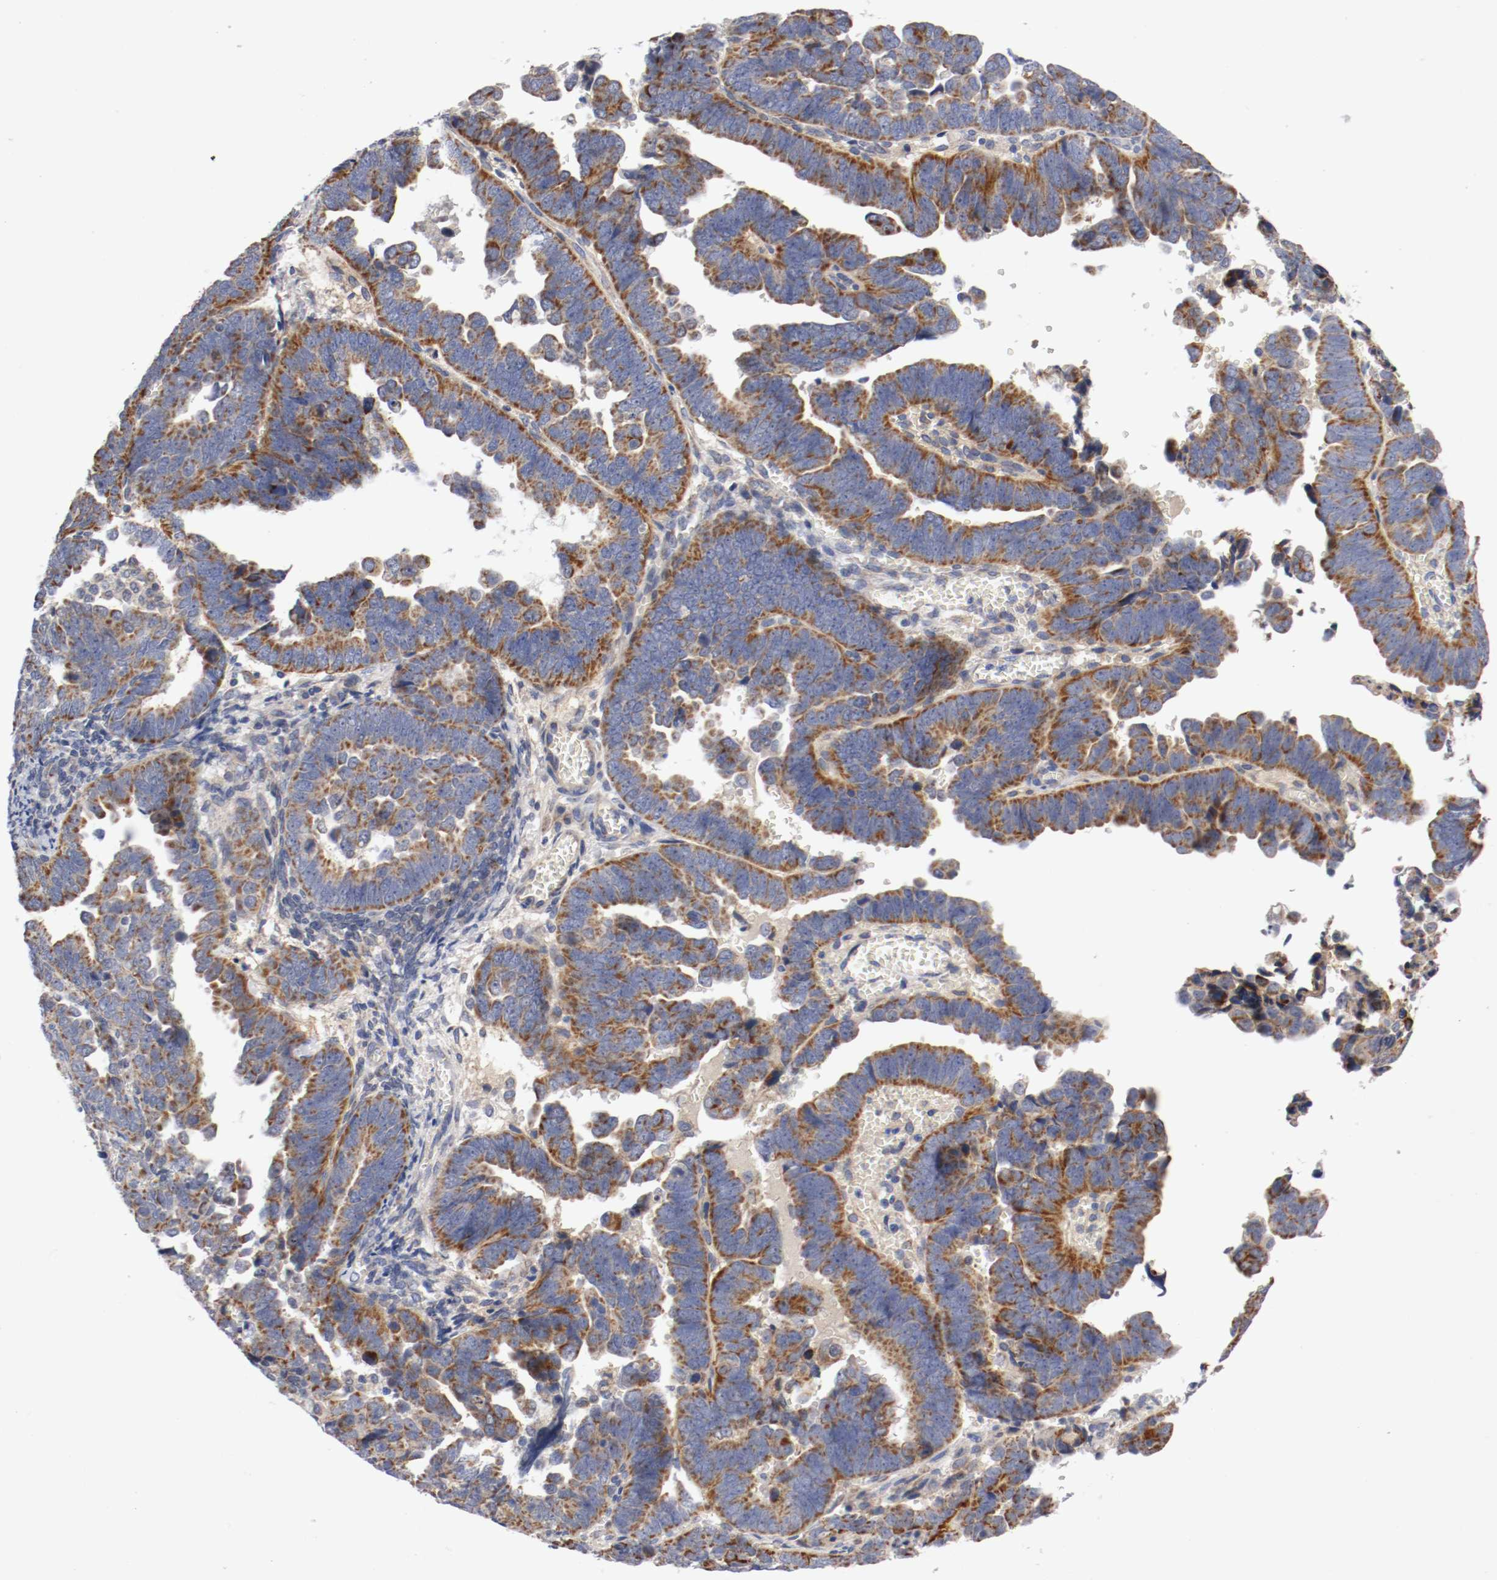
{"staining": {"intensity": "moderate", "quantity": ">75%", "location": "cytoplasmic/membranous"}, "tissue": "endometrial cancer", "cell_type": "Tumor cells", "image_type": "cancer", "snomed": [{"axis": "morphology", "description": "Adenocarcinoma, NOS"}, {"axis": "topography", "description": "Endometrium"}], "caption": "Adenocarcinoma (endometrial) stained for a protein (brown) demonstrates moderate cytoplasmic/membranous positive positivity in about >75% of tumor cells.", "gene": "PCSK6", "patient": {"sex": "female", "age": 75}}